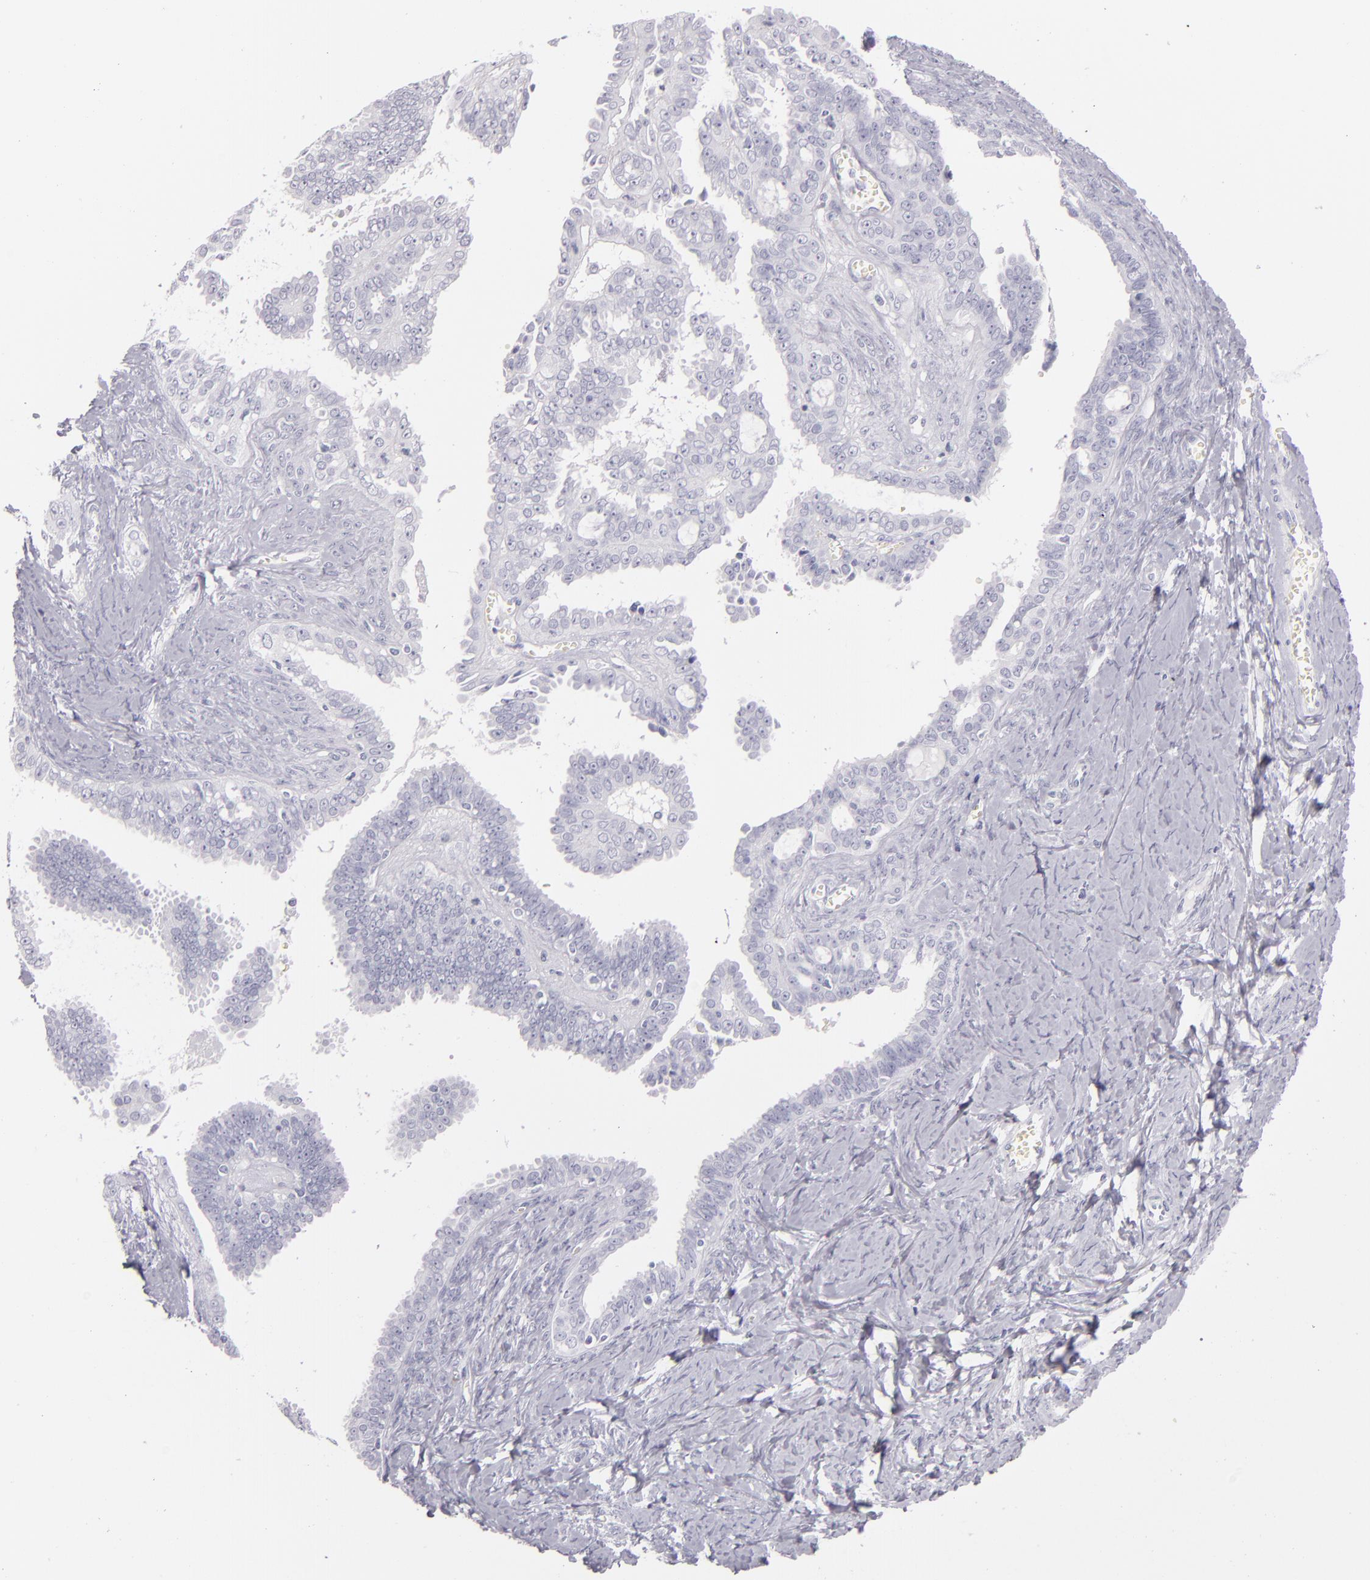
{"staining": {"intensity": "negative", "quantity": "none", "location": "none"}, "tissue": "ovarian cancer", "cell_type": "Tumor cells", "image_type": "cancer", "snomed": [{"axis": "morphology", "description": "Cystadenocarcinoma, serous, NOS"}, {"axis": "topography", "description": "Ovary"}], "caption": "Tumor cells are negative for brown protein staining in ovarian cancer (serous cystadenocarcinoma).", "gene": "FABP1", "patient": {"sex": "female", "age": 71}}